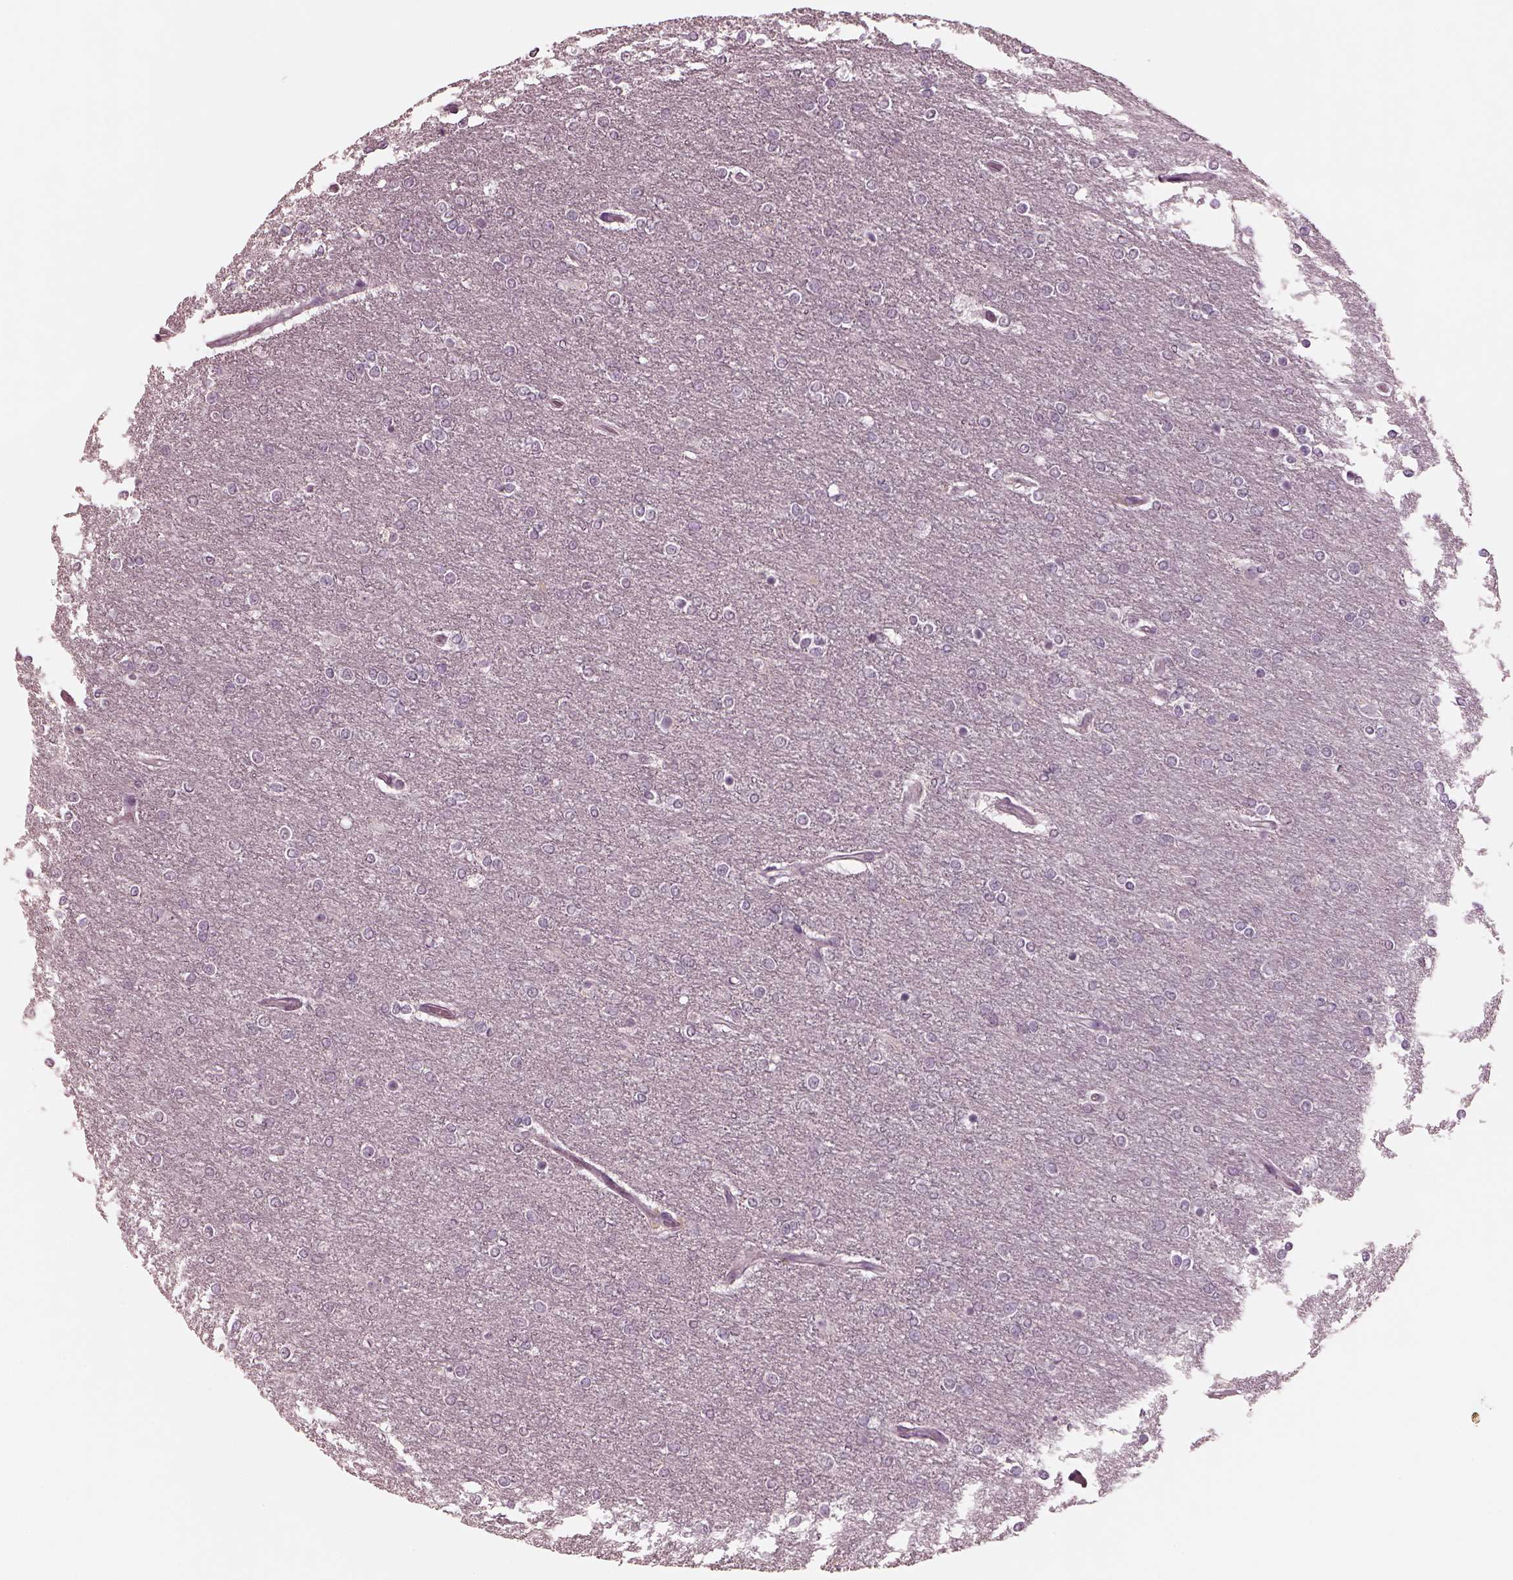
{"staining": {"intensity": "negative", "quantity": "none", "location": "none"}, "tissue": "glioma", "cell_type": "Tumor cells", "image_type": "cancer", "snomed": [{"axis": "morphology", "description": "Glioma, malignant, High grade"}, {"axis": "topography", "description": "Brain"}], "caption": "Immunohistochemical staining of human malignant glioma (high-grade) shows no significant expression in tumor cells.", "gene": "RCVRN", "patient": {"sex": "female", "age": 61}}